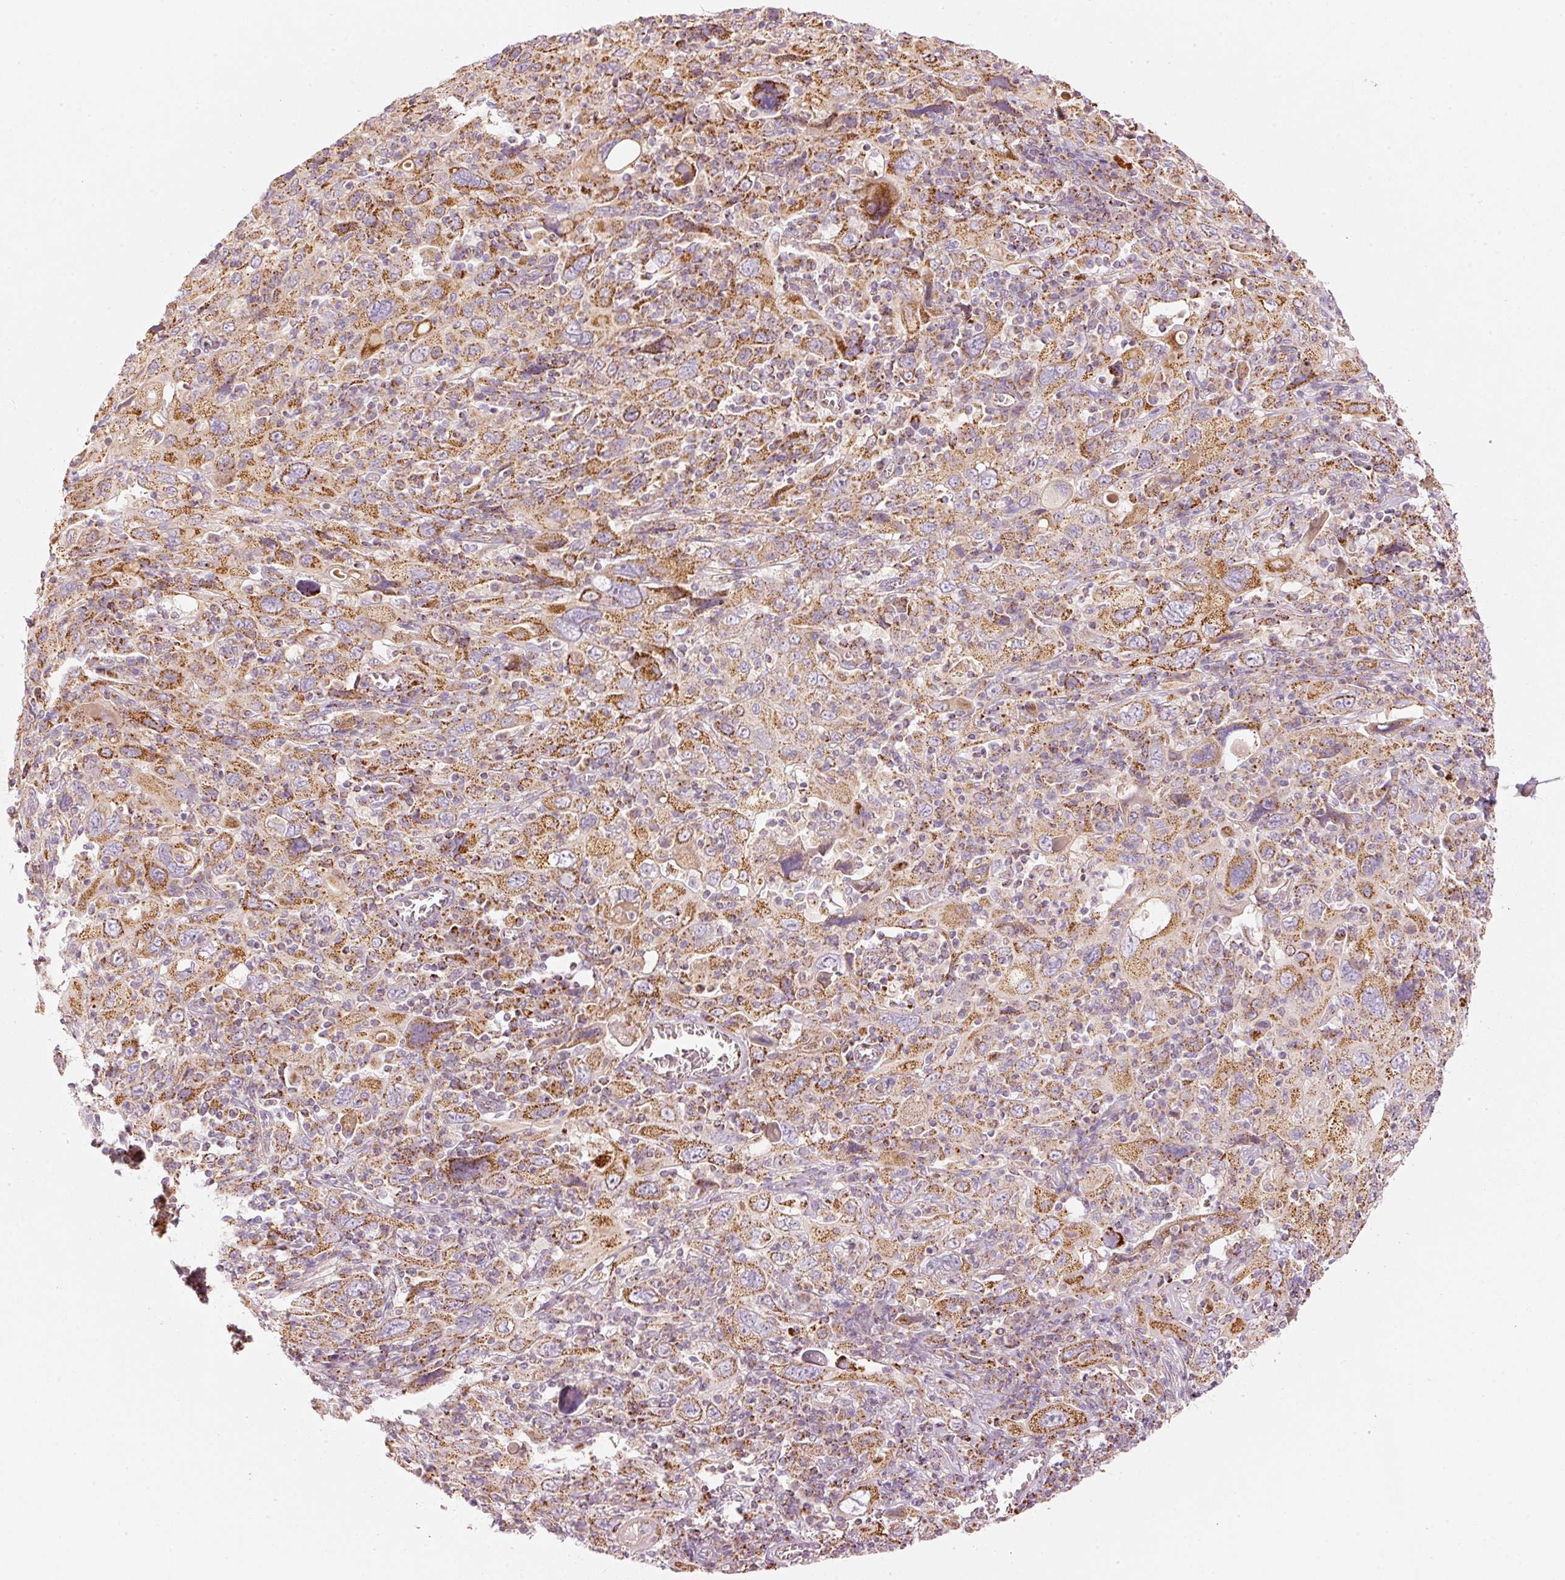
{"staining": {"intensity": "moderate", "quantity": ">75%", "location": "cytoplasmic/membranous"}, "tissue": "cervical cancer", "cell_type": "Tumor cells", "image_type": "cancer", "snomed": [{"axis": "morphology", "description": "Squamous cell carcinoma, NOS"}, {"axis": "topography", "description": "Cervix"}], "caption": "Immunohistochemistry histopathology image of squamous cell carcinoma (cervical) stained for a protein (brown), which reveals medium levels of moderate cytoplasmic/membranous positivity in about >75% of tumor cells.", "gene": "C17orf98", "patient": {"sex": "female", "age": 46}}